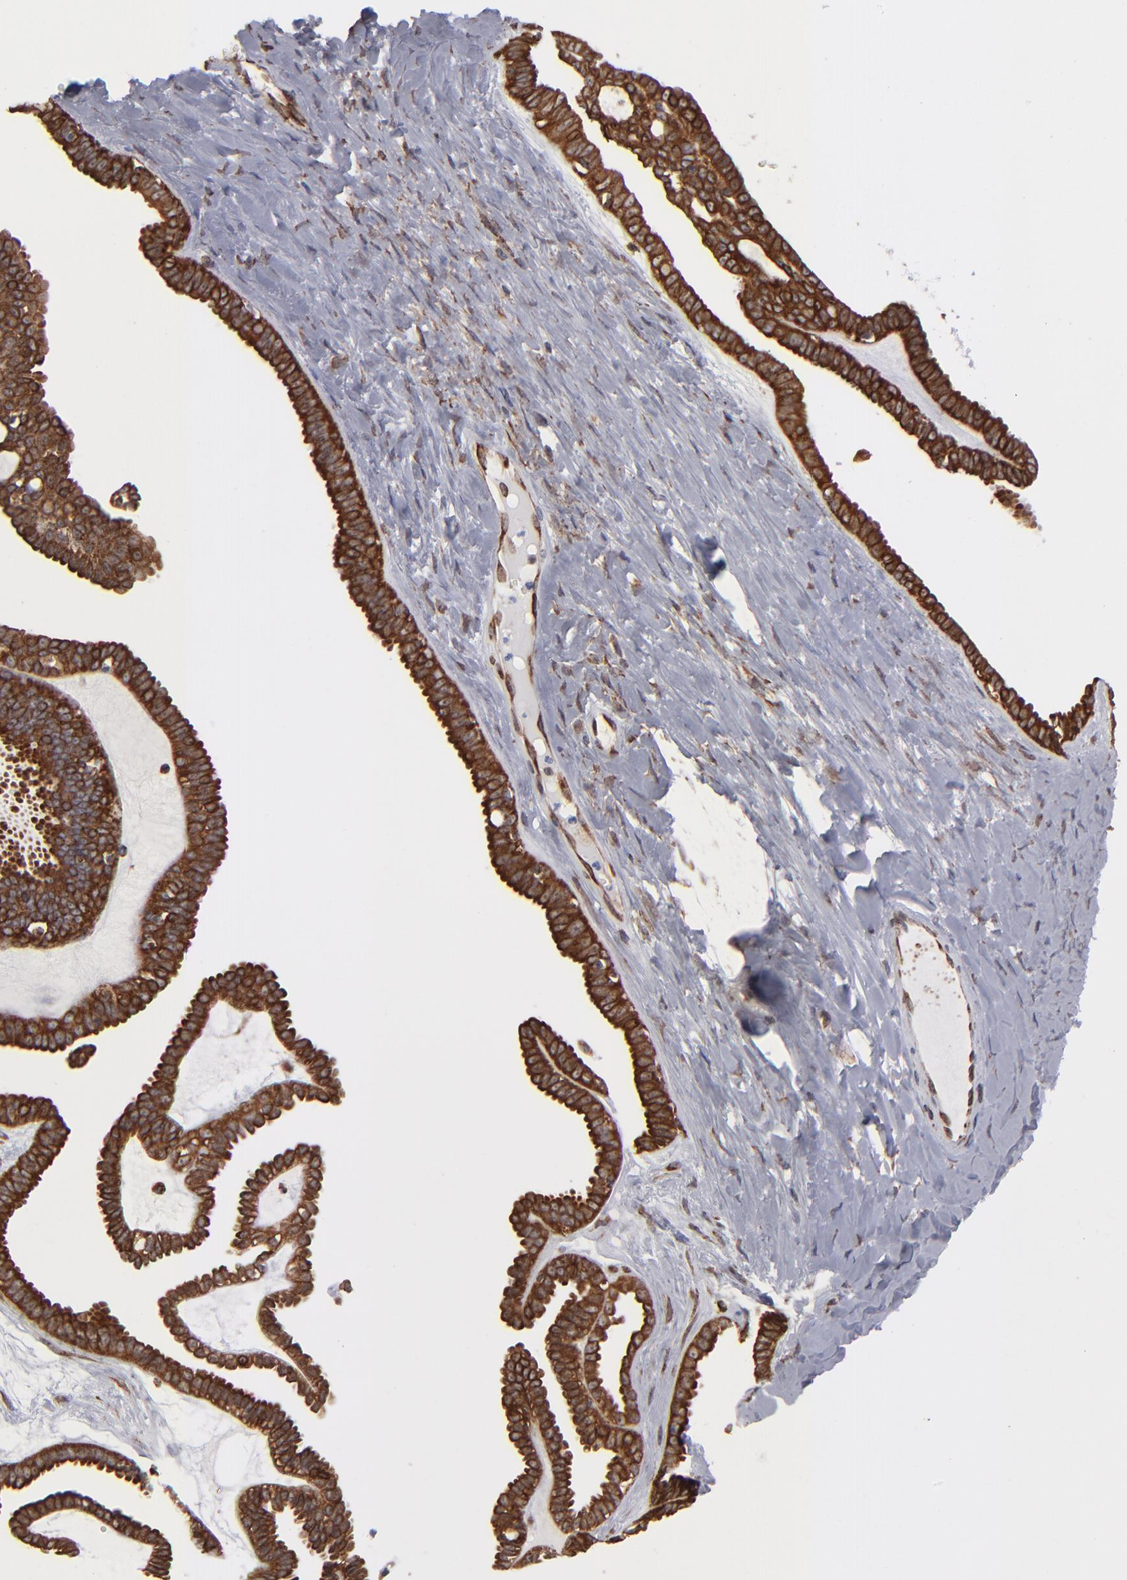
{"staining": {"intensity": "strong", "quantity": ">75%", "location": "cytoplasmic/membranous"}, "tissue": "ovarian cancer", "cell_type": "Tumor cells", "image_type": "cancer", "snomed": [{"axis": "morphology", "description": "Cystadenocarcinoma, serous, NOS"}, {"axis": "topography", "description": "Ovary"}], "caption": "The histopathology image shows immunohistochemical staining of ovarian cancer. There is strong cytoplasmic/membranous staining is seen in about >75% of tumor cells.", "gene": "KTN1", "patient": {"sex": "female", "age": 71}}